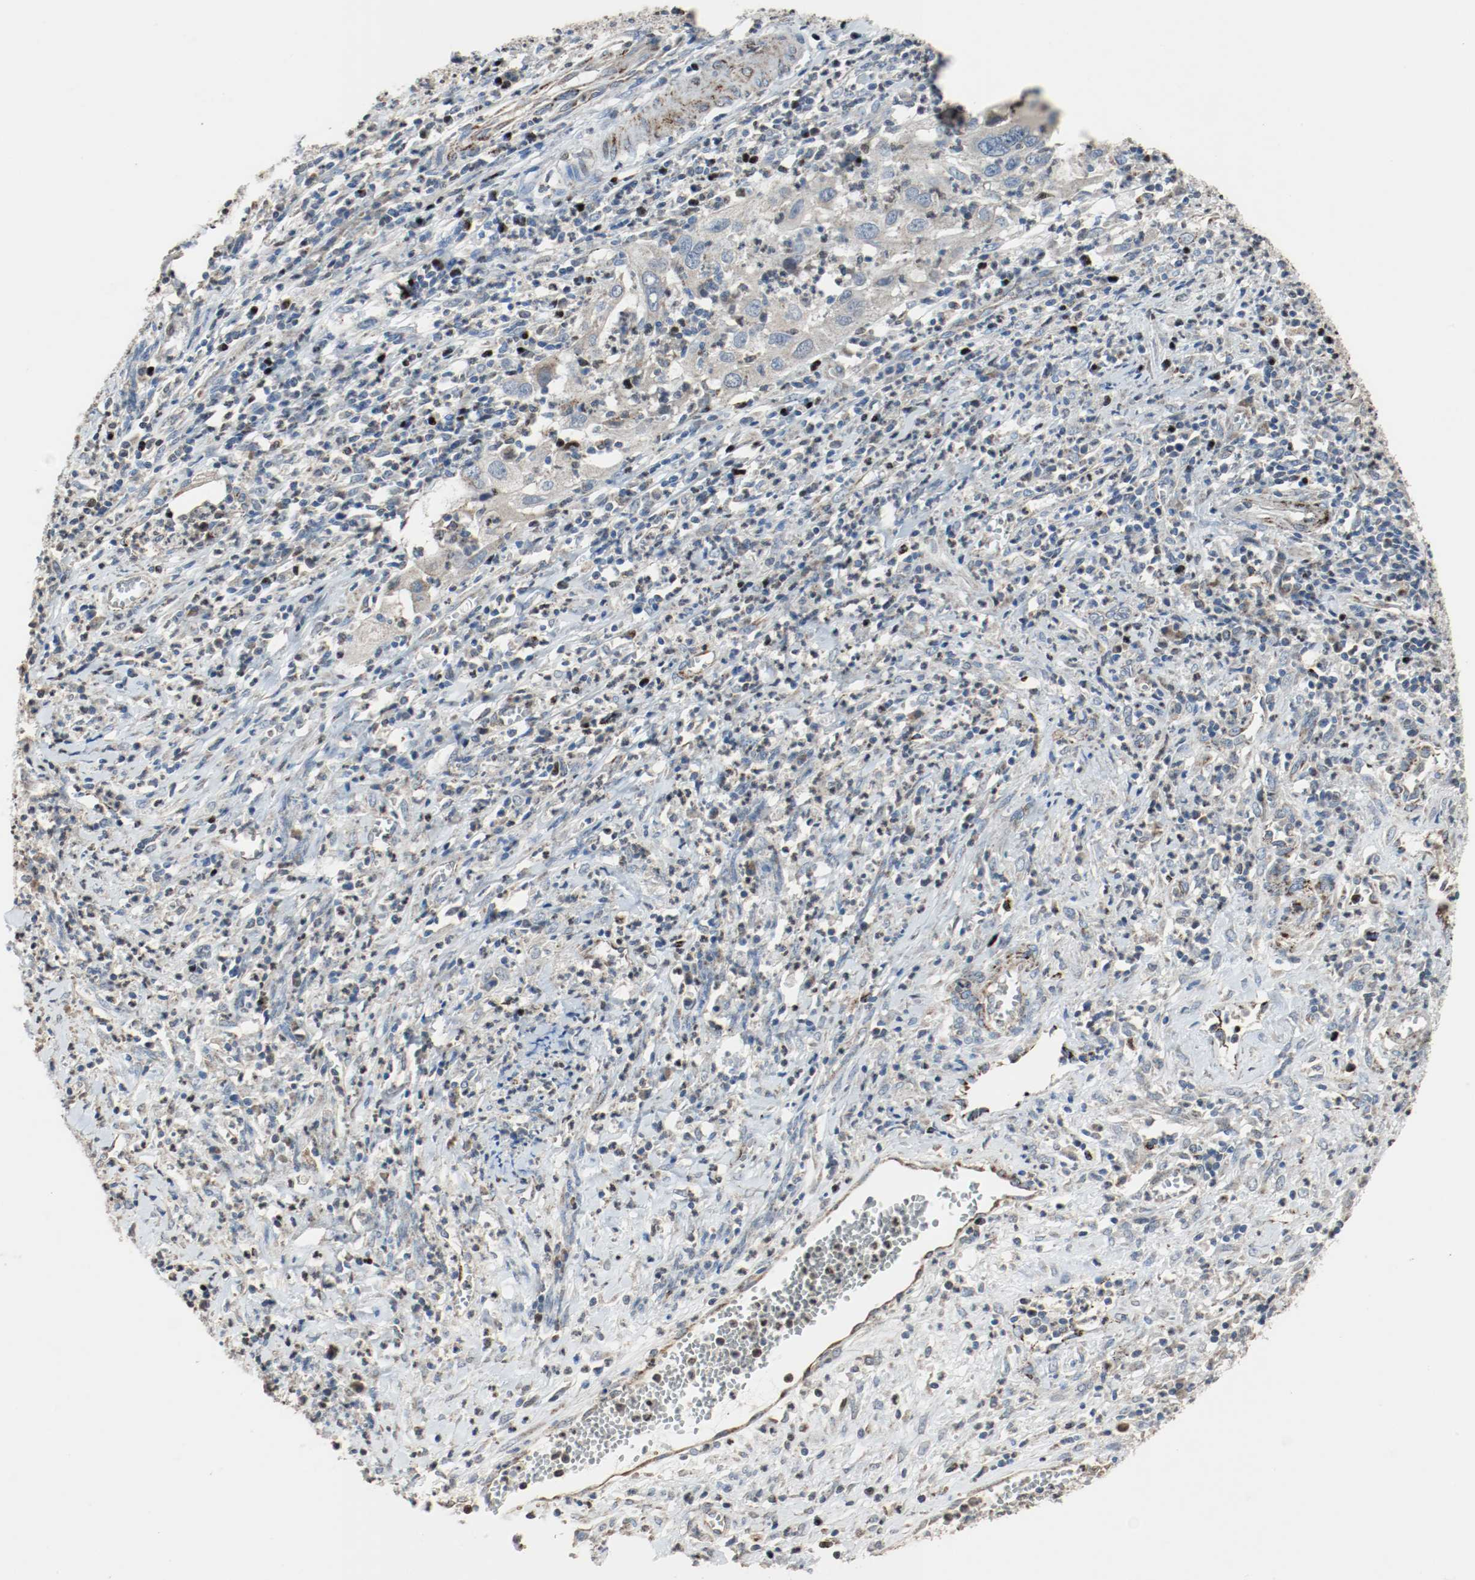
{"staining": {"intensity": "strong", "quantity": ">75%", "location": "cytoplasmic/membranous"}, "tissue": "cervical cancer", "cell_type": "Tumor cells", "image_type": "cancer", "snomed": [{"axis": "morphology", "description": "Squamous cell carcinoma, NOS"}, {"axis": "topography", "description": "Cervix"}], "caption": "Protein expression analysis of human cervical cancer reveals strong cytoplasmic/membranous positivity in approximately >75% of tumor cells.", "gene": "ALDH4A1", "patient": {"sex": "female", "age": 32}}